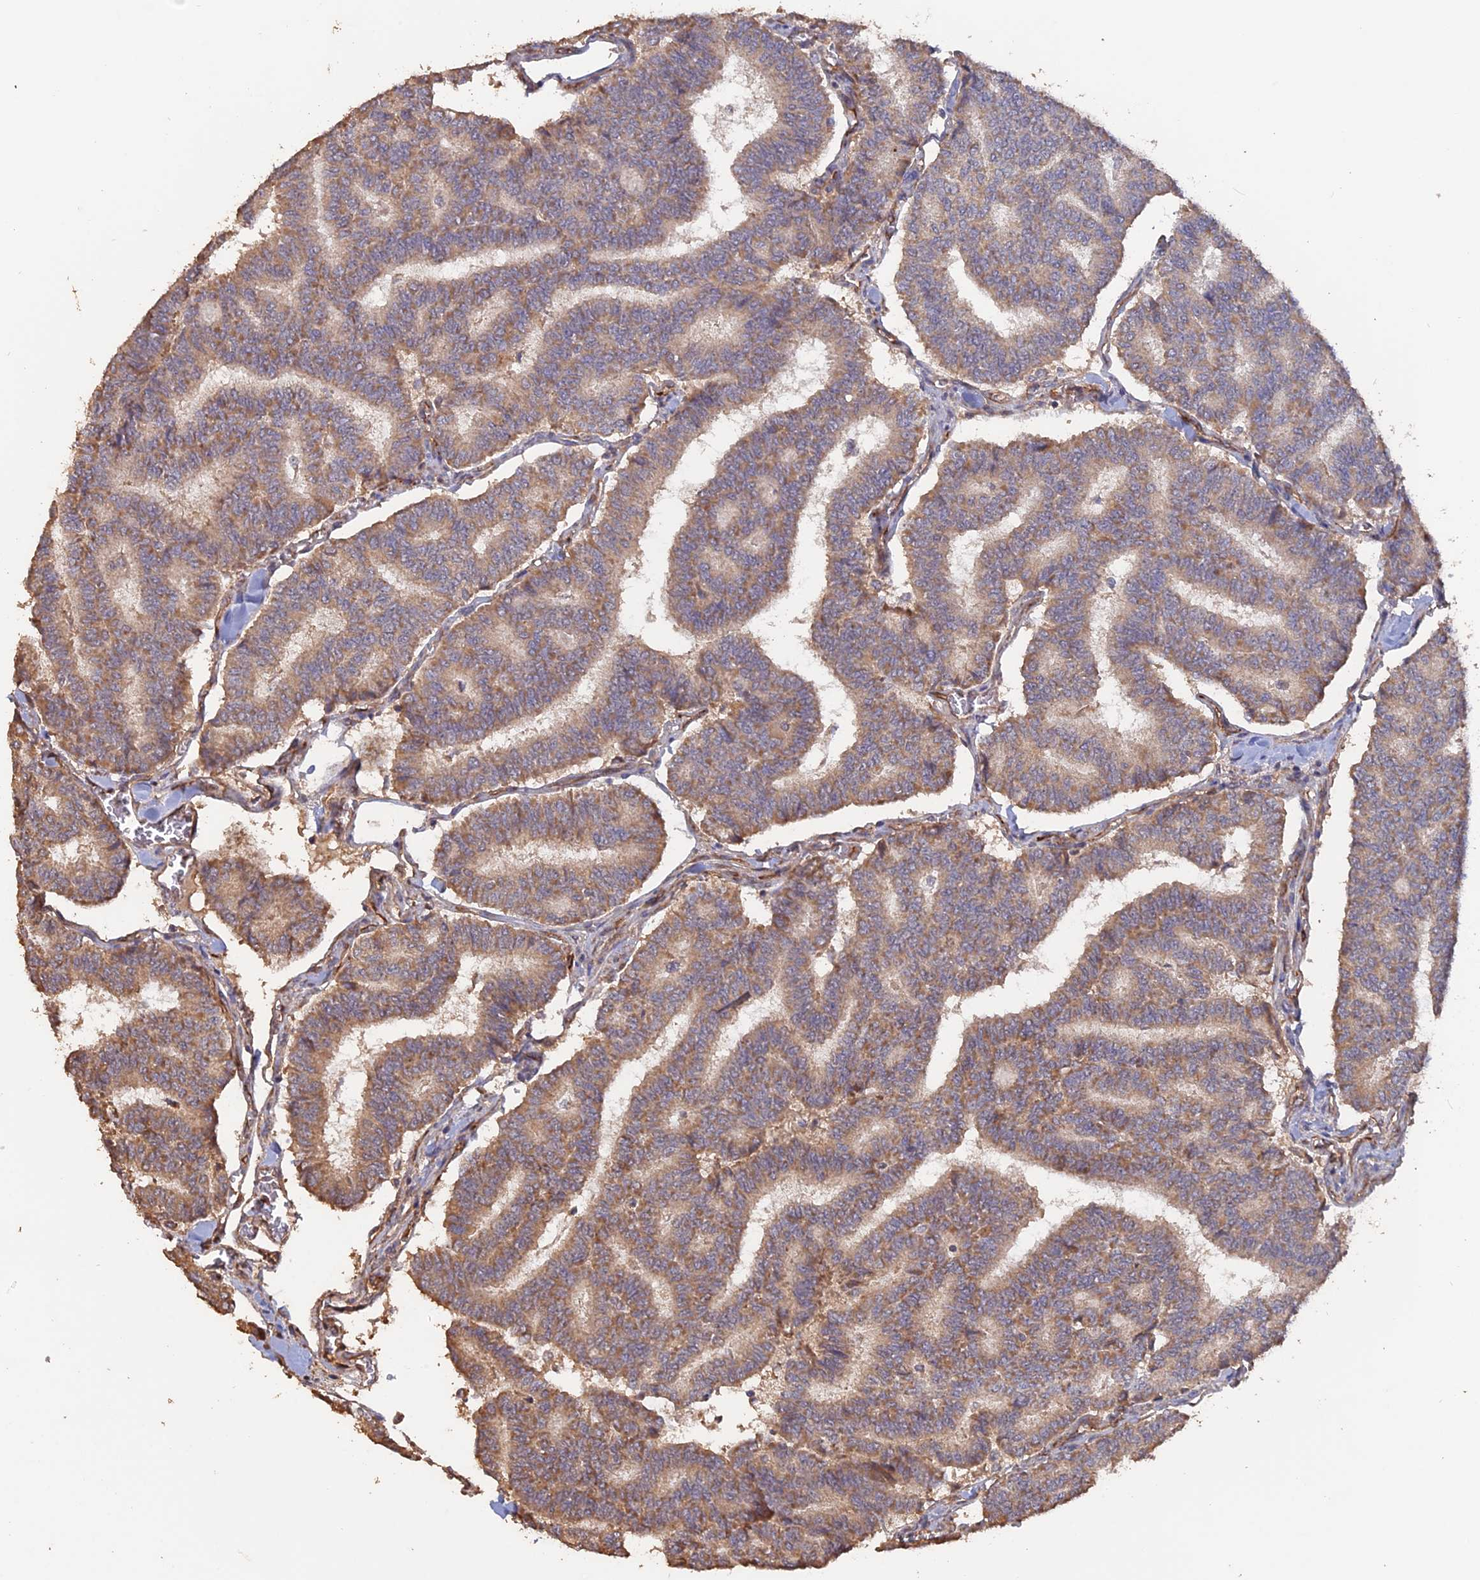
{"staining": {"intensity": "moderate", "quantity": "25%-75%", "location": "cytoplasmic/membranous"}, "tissue": "thyroid cancer", "cell_type": "Tumor cells", "image_type": "cancer", "snomed": [{"axis": "morphology", "description": "Papillary adenocarcinoma, NOS"}, {"axis": "topography", "description": "Thyroid gland"}], "caption": "IHC staining of thyroid cancer, which reveals medium levels of moderate cytoplasmic/membranous staining in about 25%-75% of tumor cells indicating moderate cytoplasmic/membranous protein staining. The staining was performed using DAB (brown) for protein detection and nuclei were counterstained in hematoxylin (blue).", "gene": "LAYN", "patient": {"sex": "female", "age": 35}}